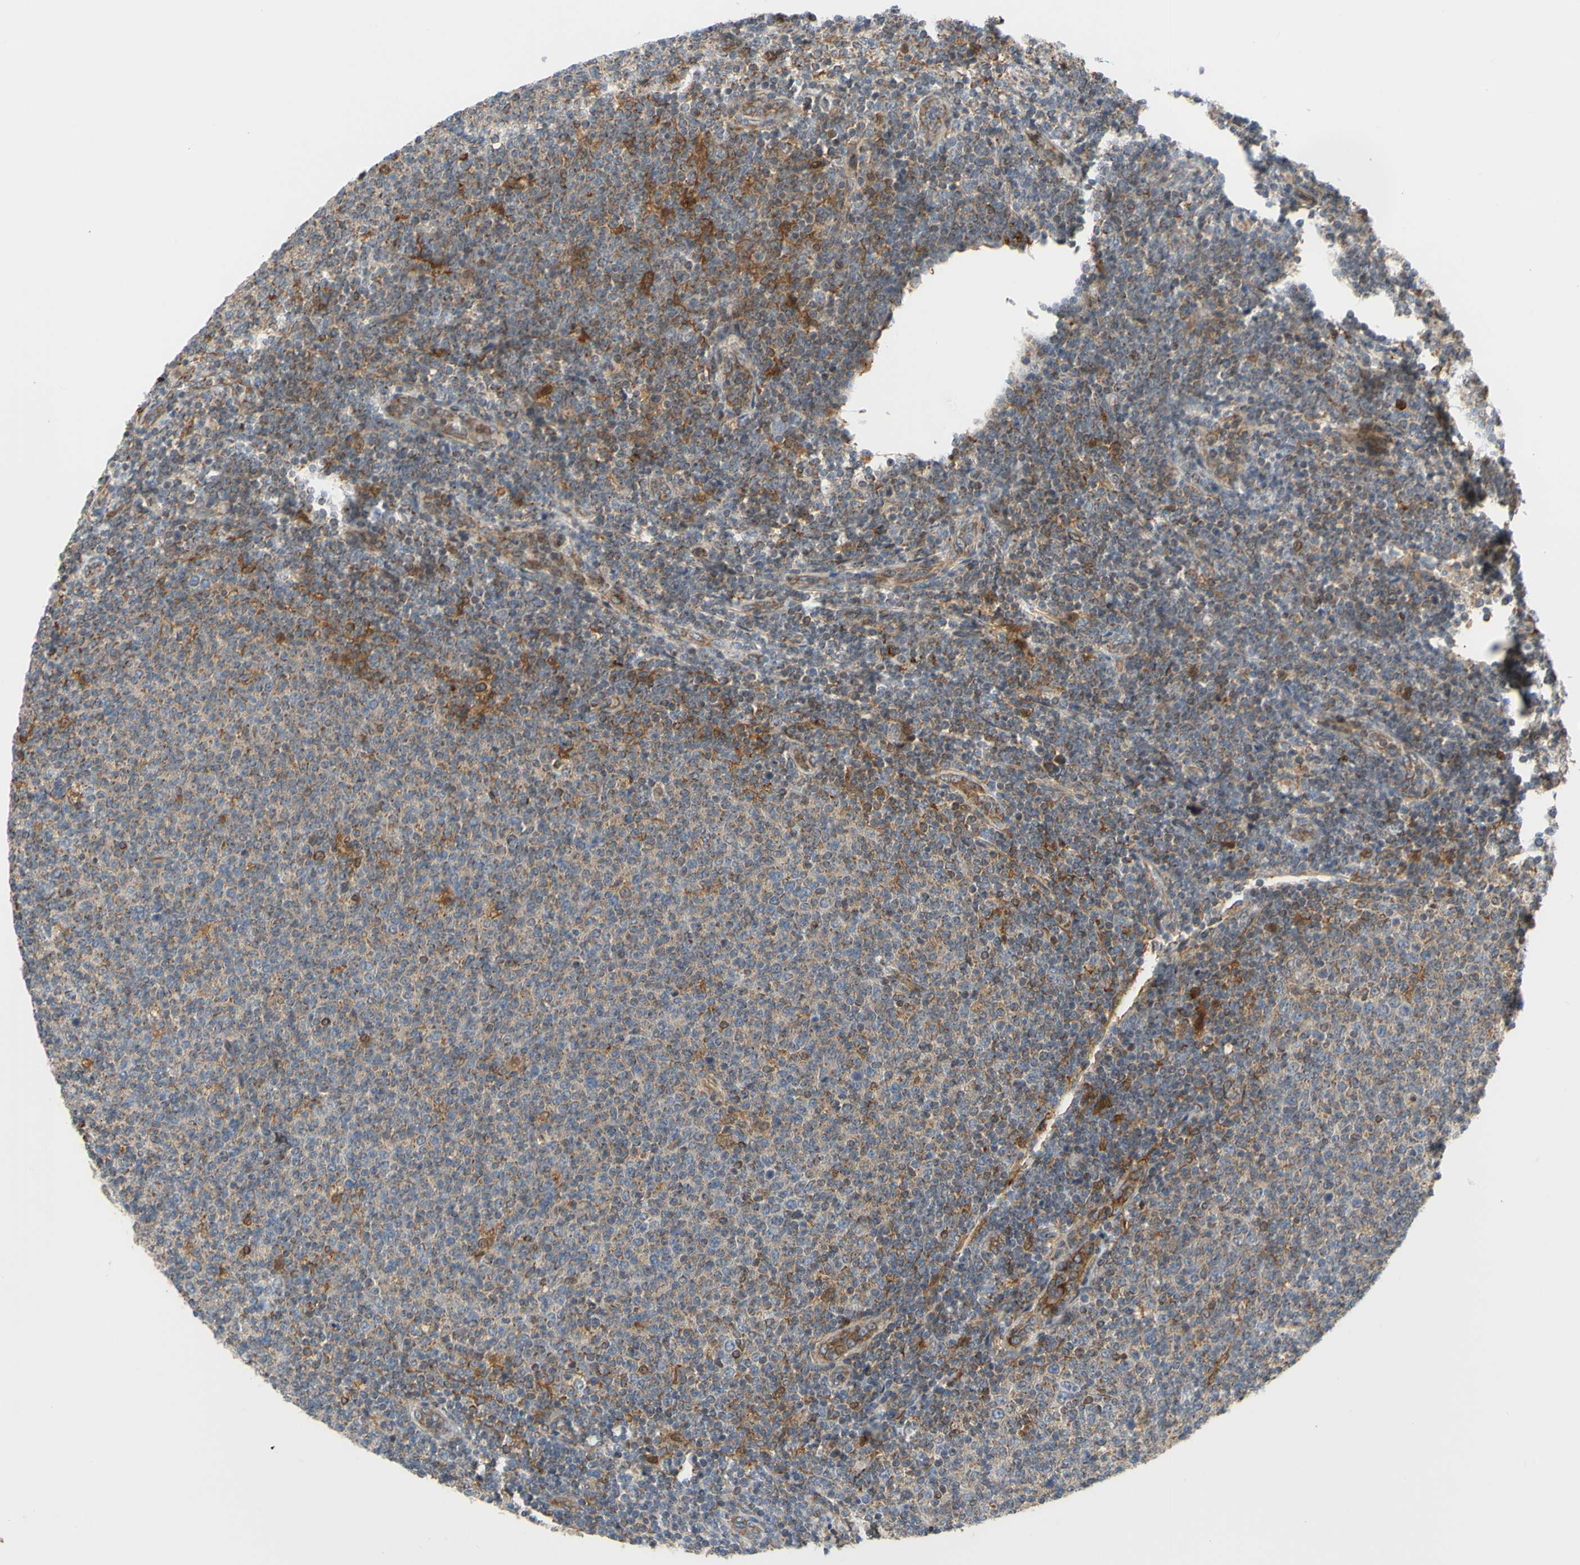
{"staining": {"intensity": "moderate", "quantity": ">75%", "location": "cytoplasmic/membranous"}, "tissue": "lymphoma", "cell_type": "Tumor cells", "image_type": "cancer", "snomed": [{"axis": "morphology", "description": "Malignant lymphoma, non-Hodgkin's type, Low grade"}, {"axis": "topography", "description": "Lymph node"}], "caption": "Protein staining by immunohistochemistry (IHC) displays moderate cytoplasmic/membranous staining in about >75% of tumor cells in malignant lymphoma, non-Hodgkin's type (low-grade). Nuclei are stained in blue.", "gene": "PRAF2", "patient": {"sex": "male", "age": 66}}